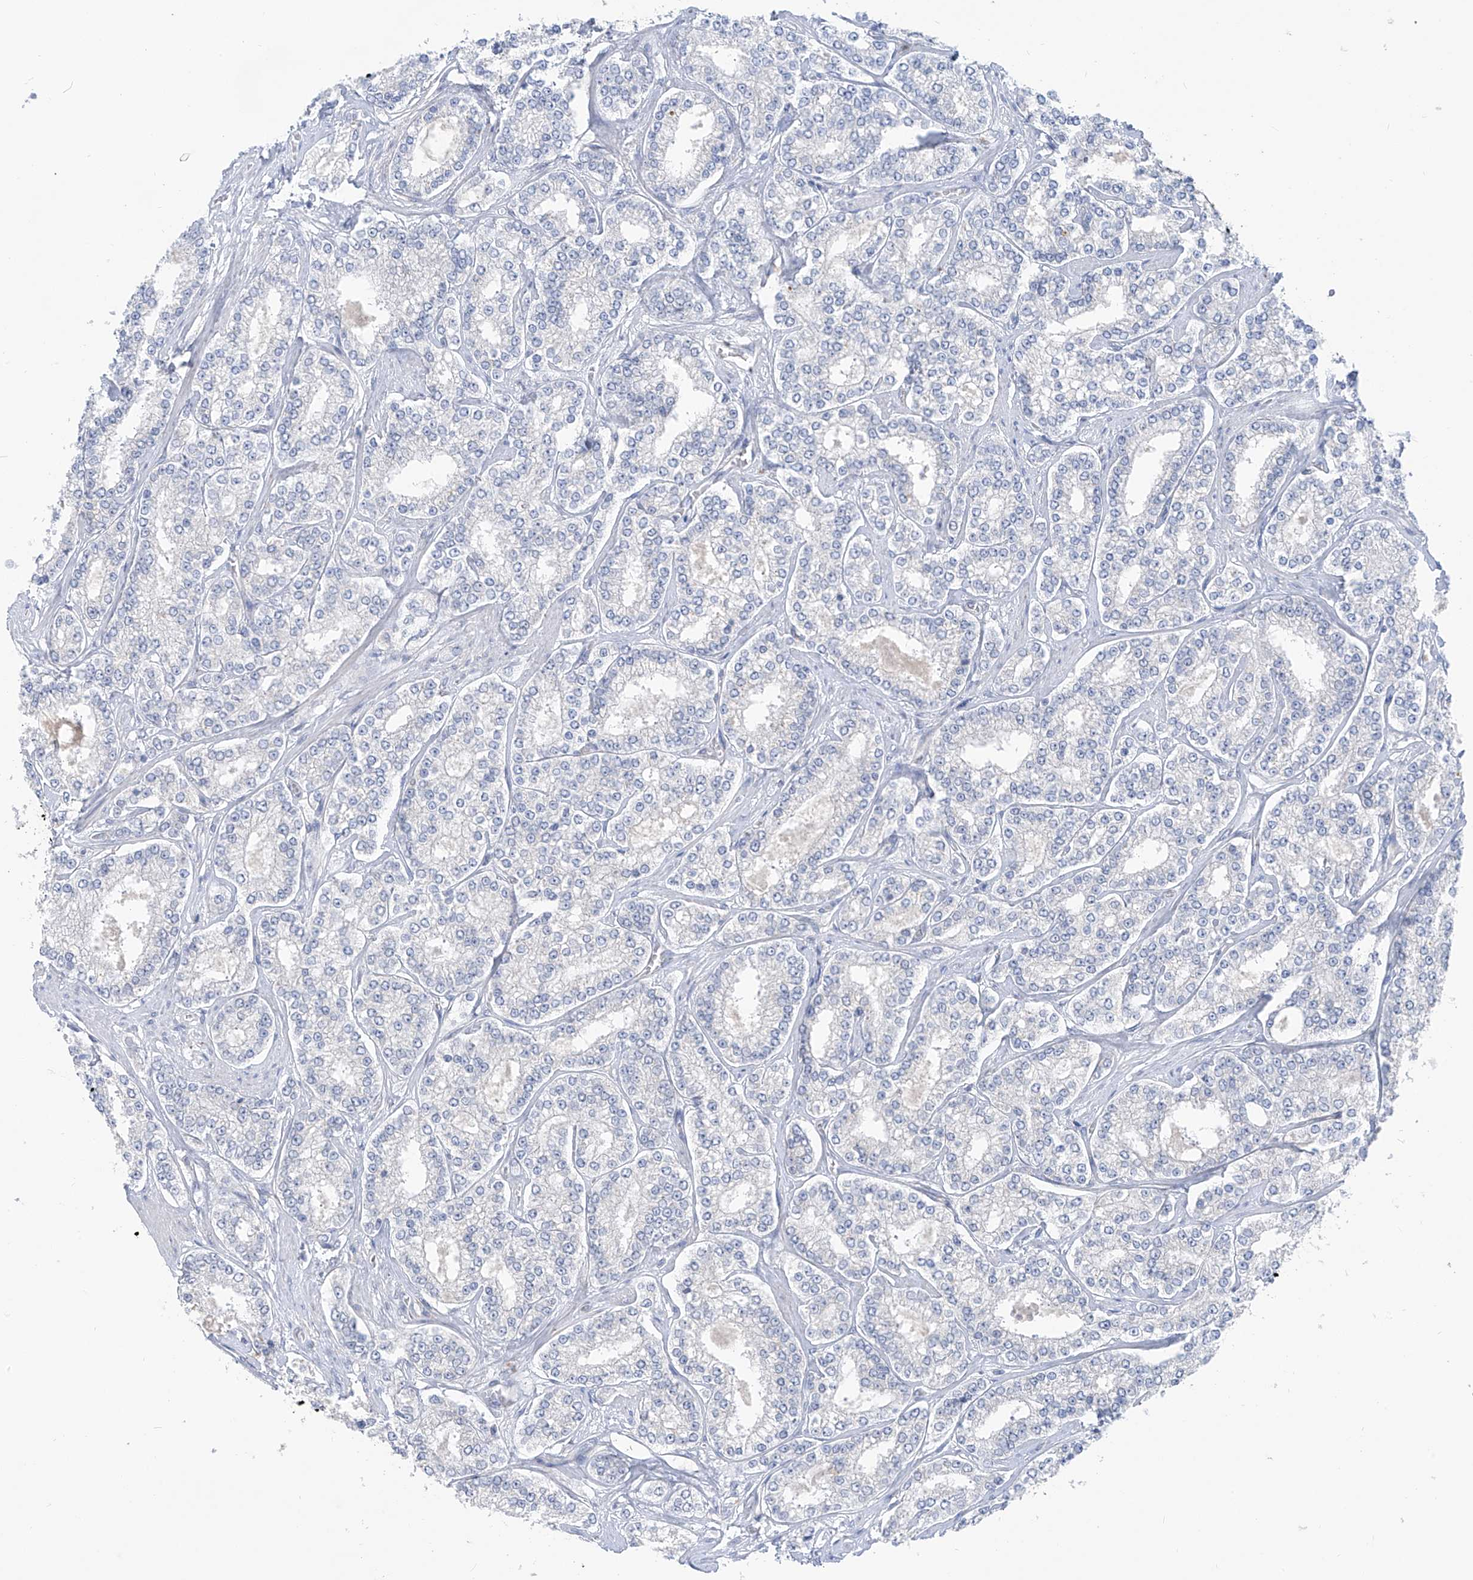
{"staining": {"intensity": "negative", "quantity": "none", "location": "none"}, "tissue": "prostate cancer", "cell_type": "Tumor cells", "image_type": "cancer", "snomed": [{"axis": "morphology", "description": "Normal tissue, NOS"}, {"axis": "morphology", "description": "Adenocarcinoma, High grade"}, {"axis": "topography", "description": "Prostate"}], "caption": "The histopathology image displays no significant expression in tumor cells of prostate cancer.", "gene": "KRTAP25-1", "patient": {"sex": "male", "age": 83}}